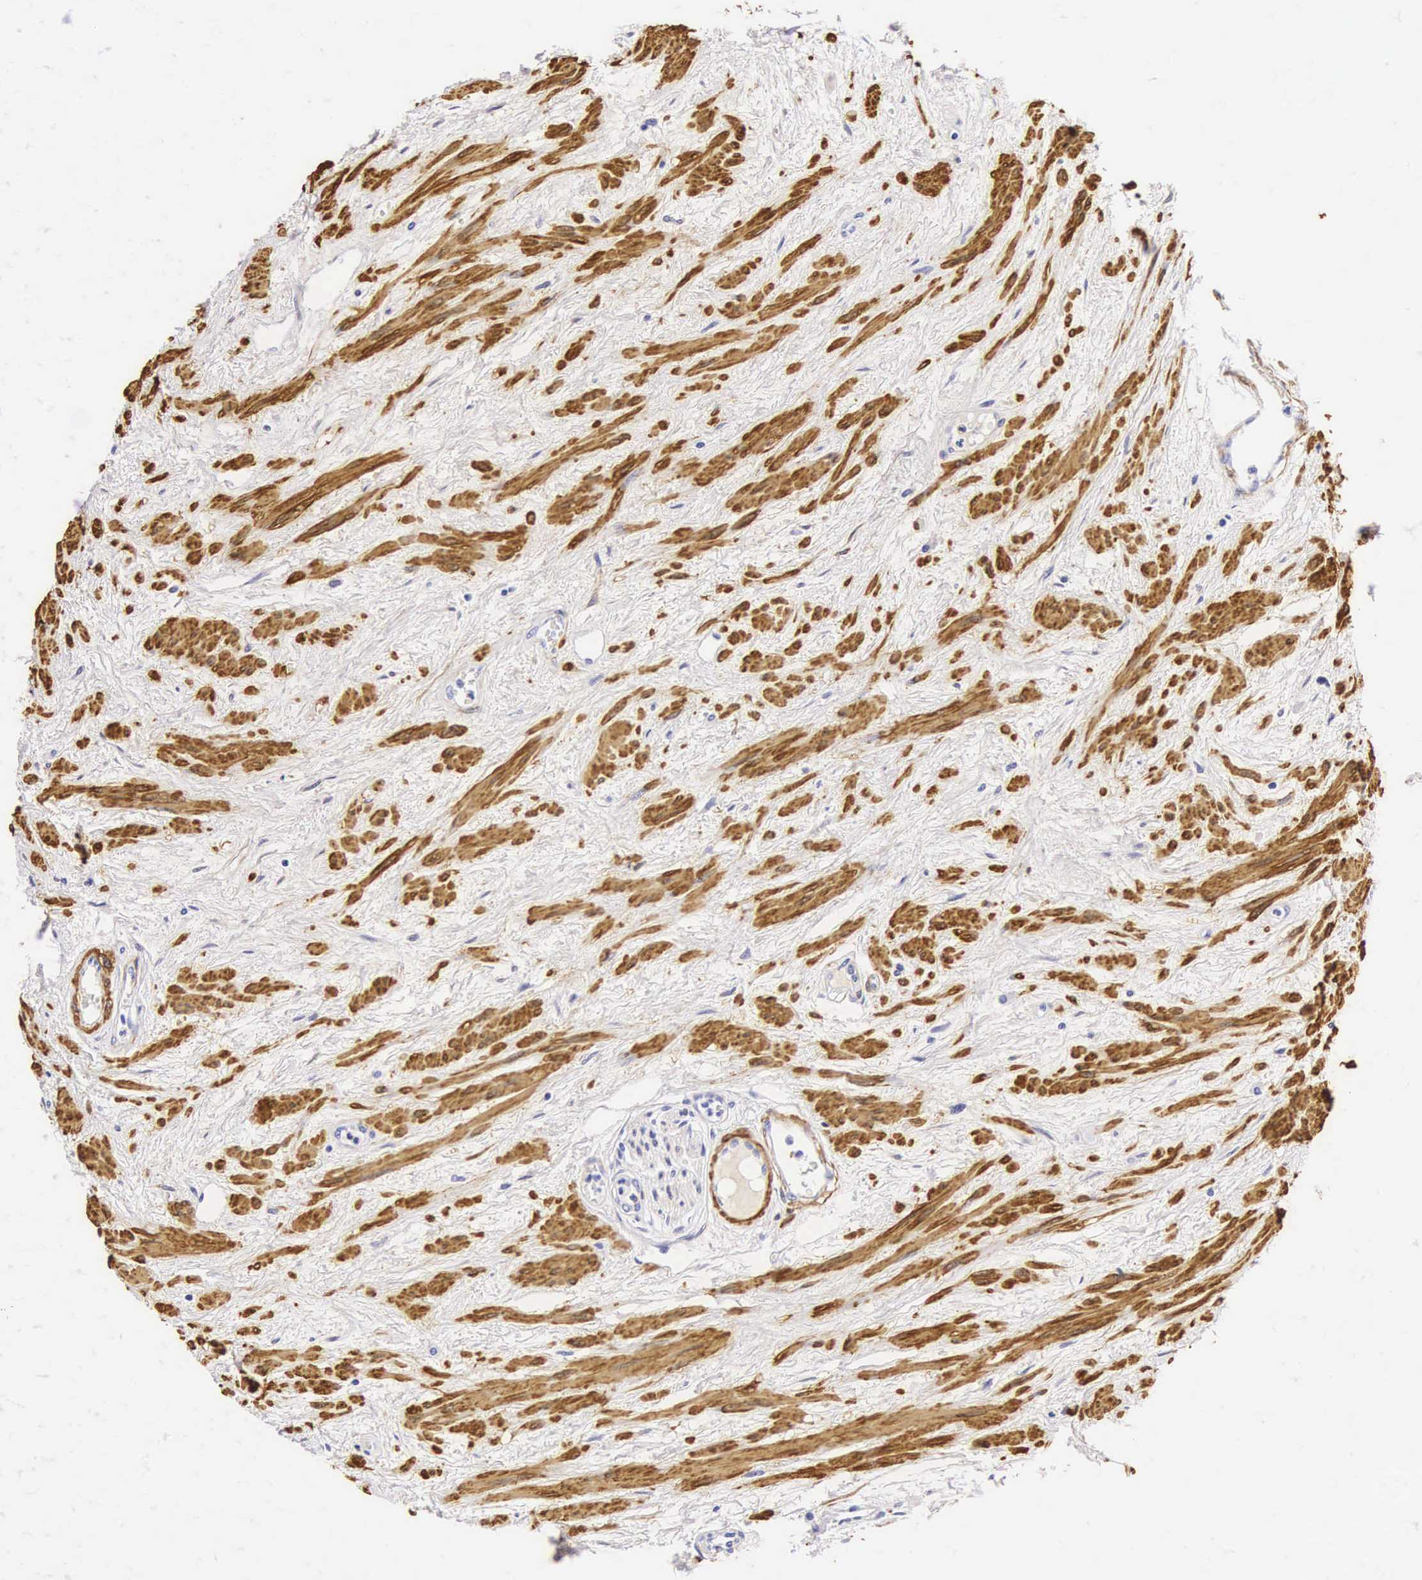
{"staining": {"intensity": "negative", "quantity": "none", "location": "none"}, "tissue": "prostate cancer", "cell_type": "Tumor cells", "image_type": "cancer", "snomed": [{"axis": "morphology", "description": "Adenocarcinoma, High grade"}, {"axis": "topography", "description": "Prostate"}], "caption": "IHC image of human adenocarcinoma (high-grade) (prostate) stained for a protein (brown), which displays no staining in tumor cells.", "gene": "CNN1", "patient": {"sex": "male", "age": 56}}